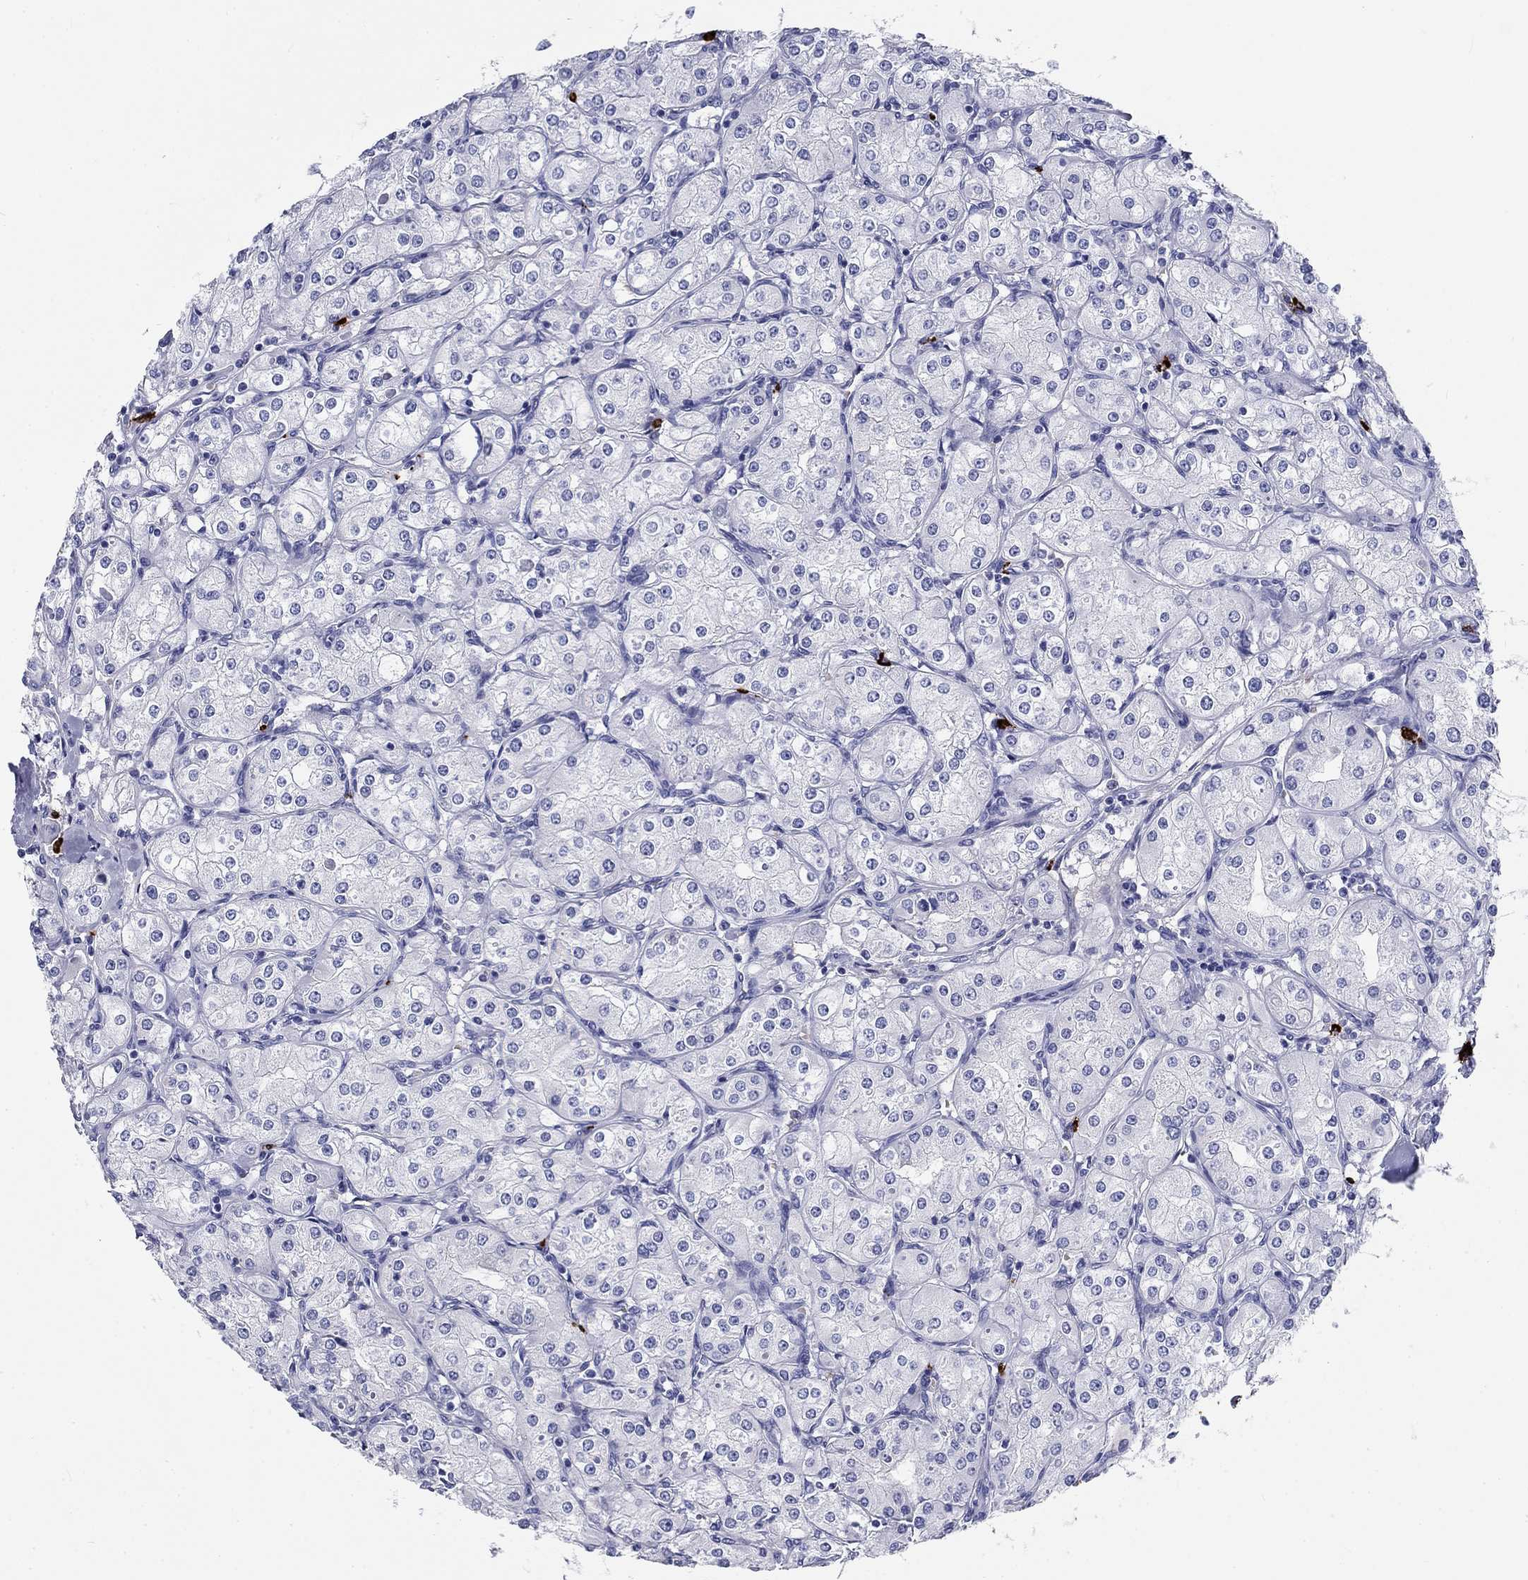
{"staining": {"intensity": "negative", "quantity": "none", "location": "none"}, "tissue": "renal cancer", "cell_type": "Tumor cells", "image_type": "cancer", "snomed": [{"axis": "morphology", "description": "Adenocarcinoma, NOS"}, {"axis": "topography", "description": "Kidney"}], "caption": "Renal cancer (adenocarcinoma) was stained to show a protein in brown. There is no significant positivity in tumor cells. The staining is performed using DAB brown chromogen with nuclei counter-stained in using hematoxylin.", "gene": "CD40LG", "patient": {"sex": "male", "age": 77}}